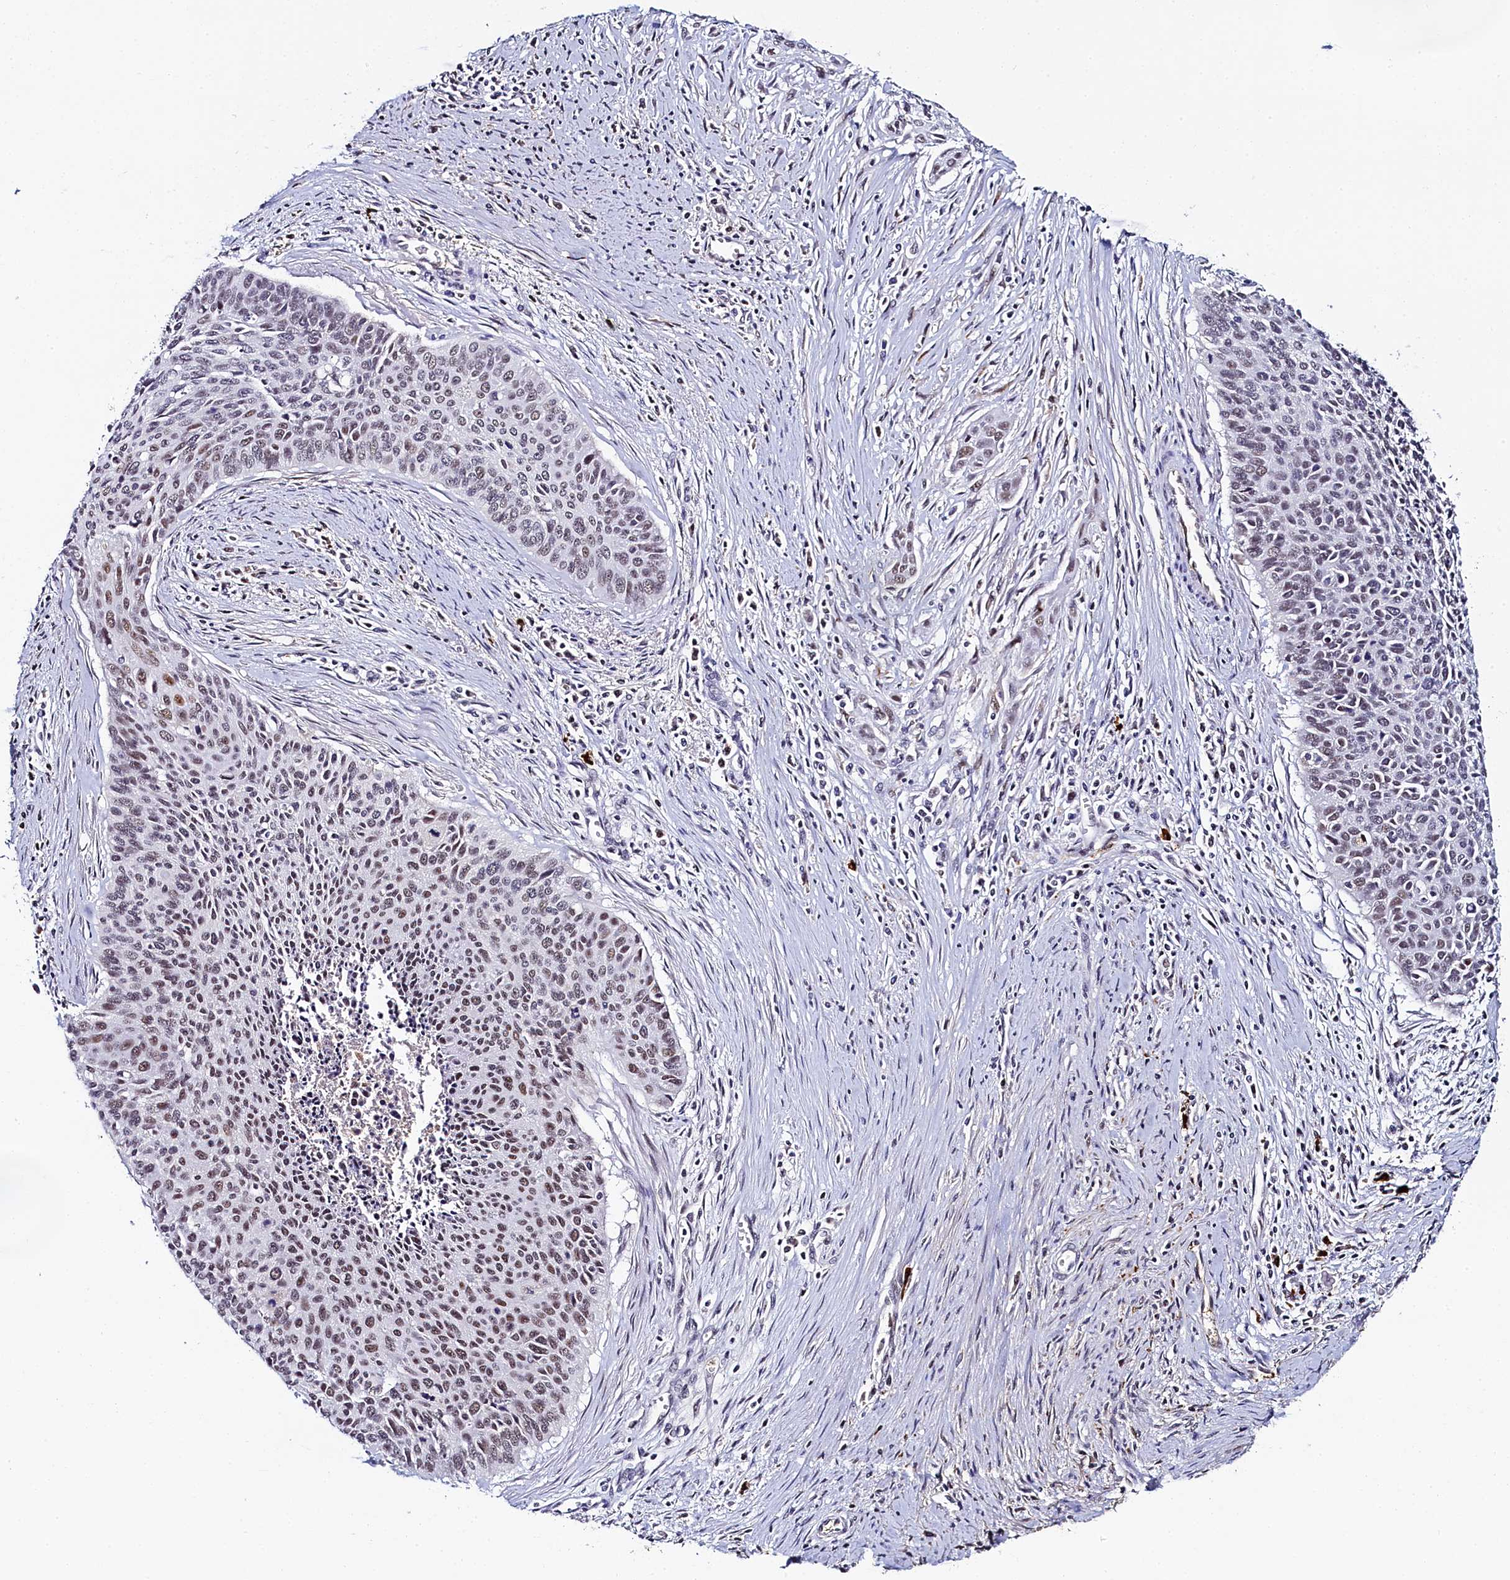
{"staining": {"intensity": "moderate", "quantity": "25%-75%", "location": "nuclear"}, "tissue": "cervical cancer", "cell_type": "Tumor cells", "image_type": "cancer", "snomed": [{"axis": "morphology", "description": "Squamous cell carcinoma, NOS"}, {"axis": "topography", "description": "Cervix"}], "caption": "Protein analysis of squamous cell carcinoma (cervical) tissue displays moderate nuclear positivity in about 25%-75% of tumor cells.", "gene": "INTS14", "patient": {"sex": "female", "age": 55}}